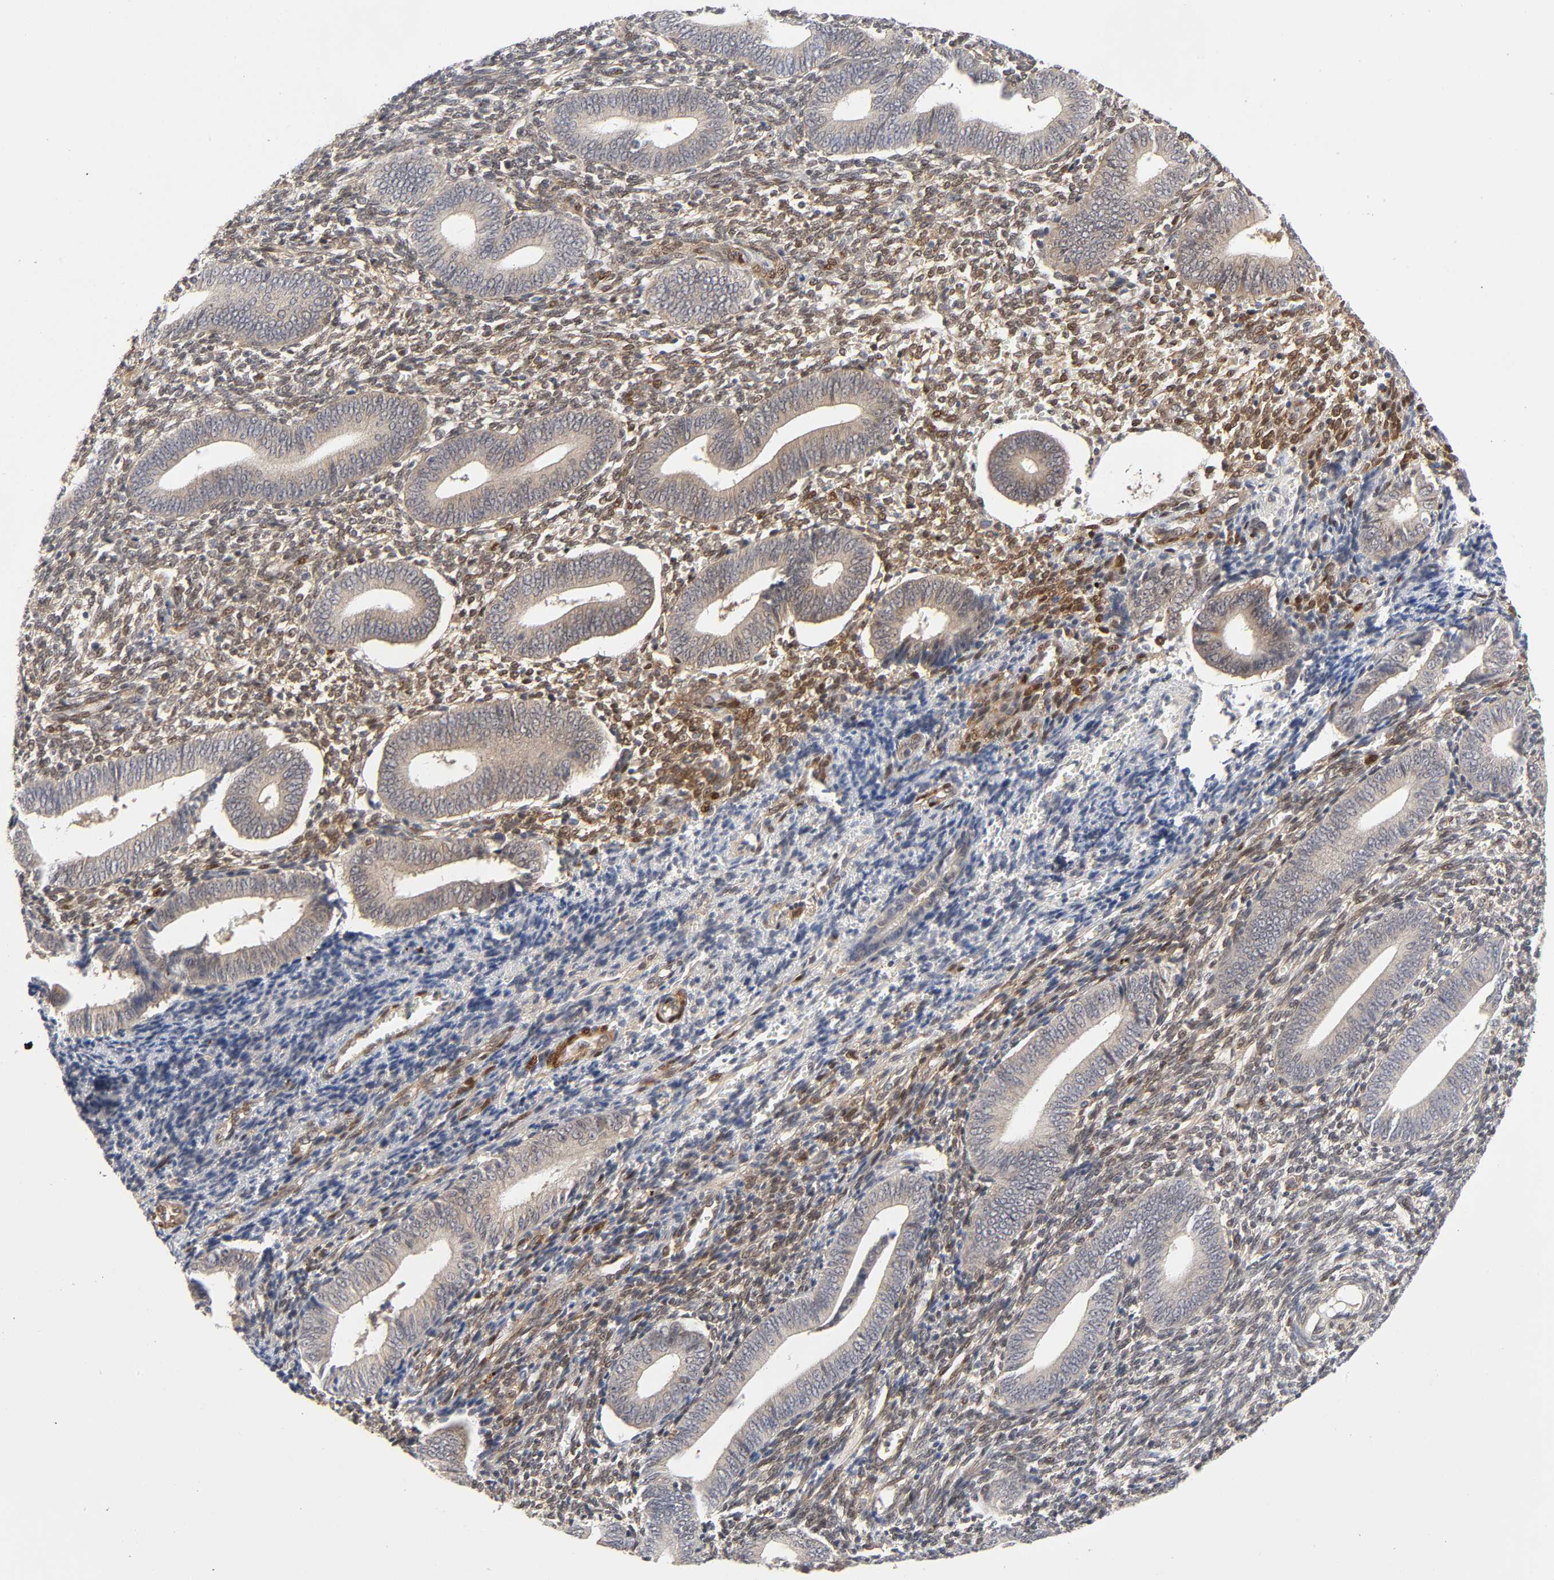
{"staining": {"intensity": "moderate", "quantity": "25%-75%", "location": "cytoplasmic/membranous,nuclear"}, "tissue": "endometrium", "cell_type": "Cells in endometrial stroma", "image_type": "normal", "snomed": [{"axis": "morphology", "description": "Normal tissue, NOS"}, {"axis": "topography", "description": "Uterus"}, {"axis": "topography", "description": "Endometrium"}], "caption": "Protein analysis of benign endometrium demonstrates moderate cytoplasmic/membranous,nuclear staining in approximately 25%-75% of cells in endometrial stroma.", "gene": "PTEN", "patient": {"sex": "female", "age": 33}}